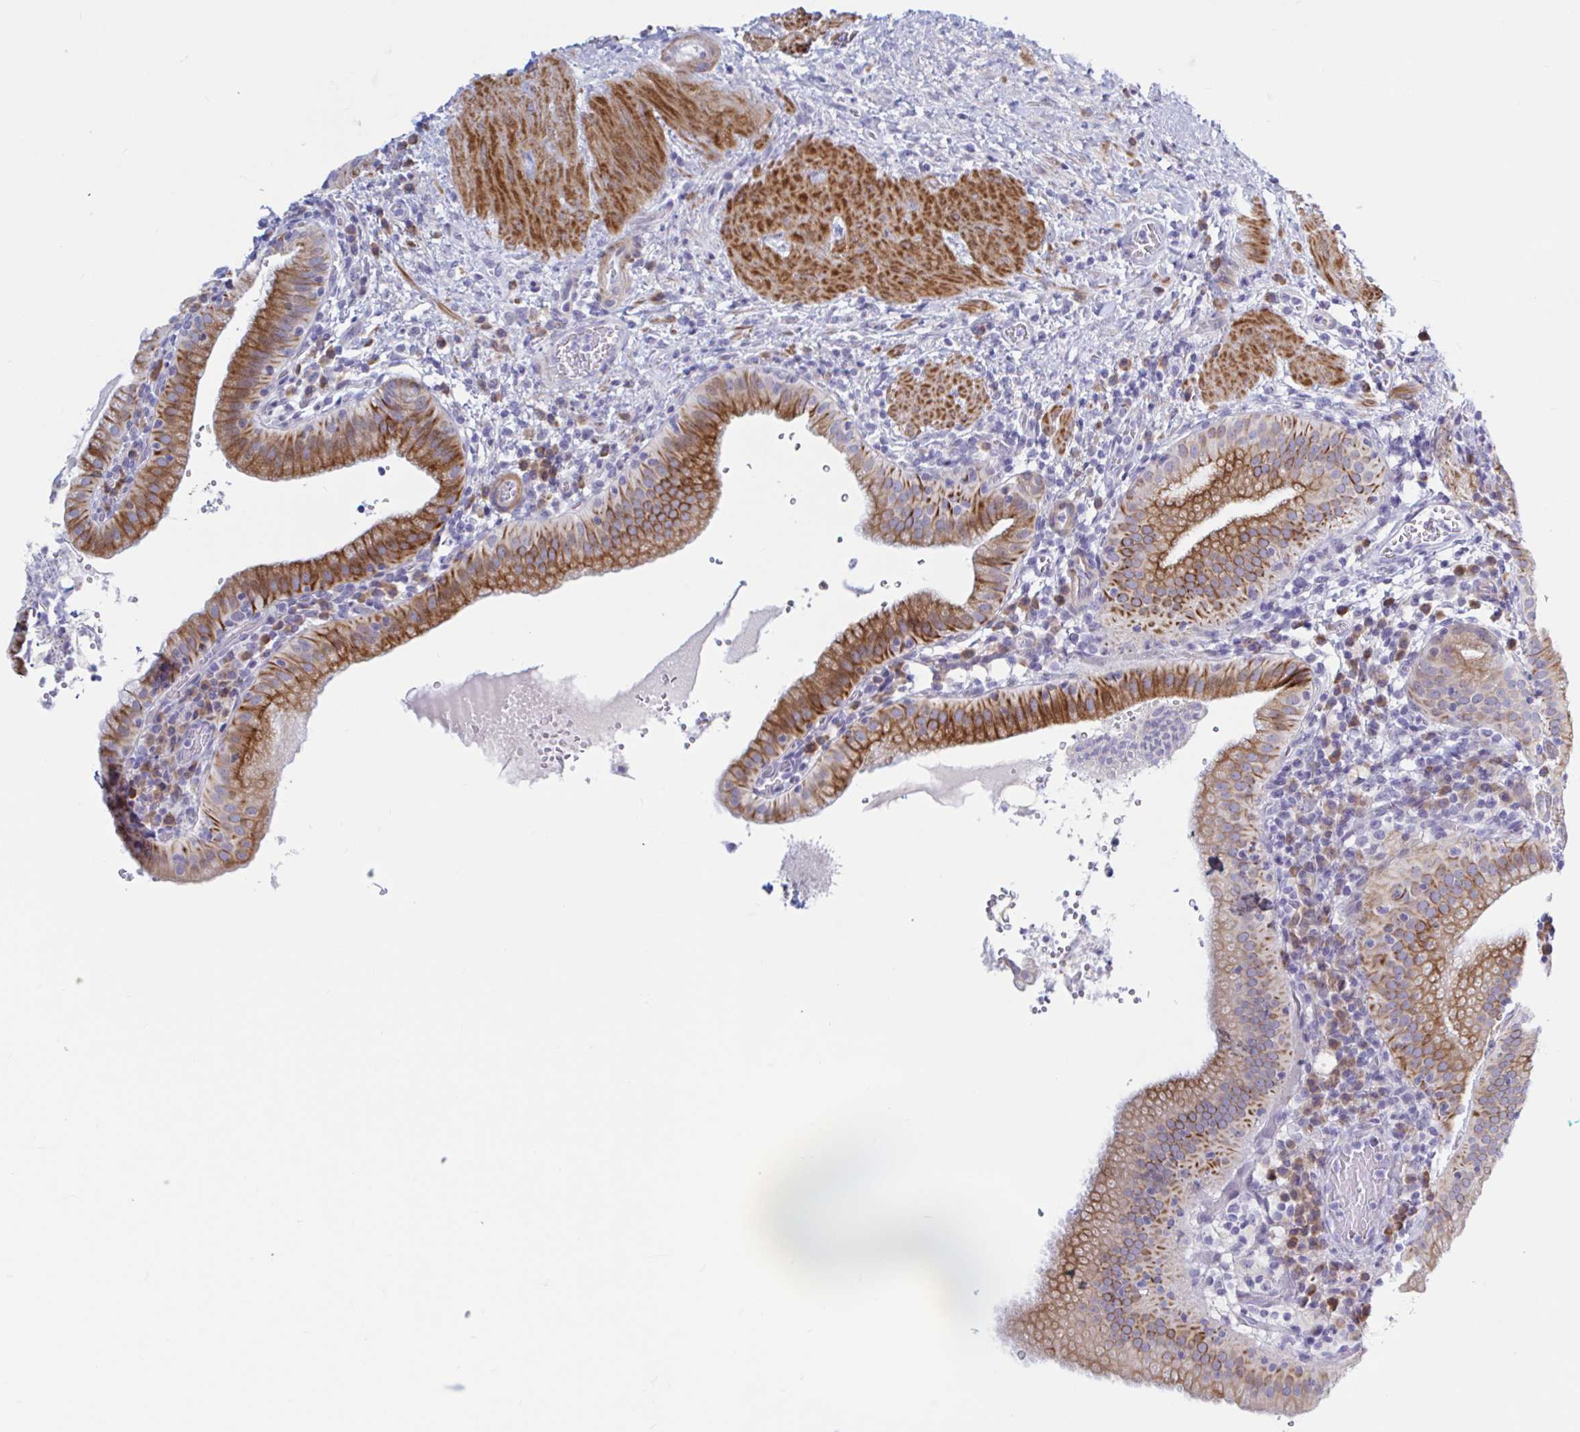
{"staining": {"intensity": "moderate", "quantity": ">75%", "location": "cytoplasmic/membranous"}, "tissue": "gallbladder", "cell_type": "Glandular cells", "image_type": "normal", "snomed": [{"axis": "morphology", "description": "Normal tissue, NOS"}, {"axis": "topography", "description": "Gallbladder"}], "caption": "Protein analysis of normal gallbladder displays moderate cytoplasmic/membranous expression in about >75% of glandular cells. The staining is performed using DAB (3,3'-diaminobenzidine) brown chromogen to label protein expression. The nuclei are counter-stained blue using hematoxylin.", "gene": "ENSG00000271254", "patient": {"sex": "male", "age": 26}}